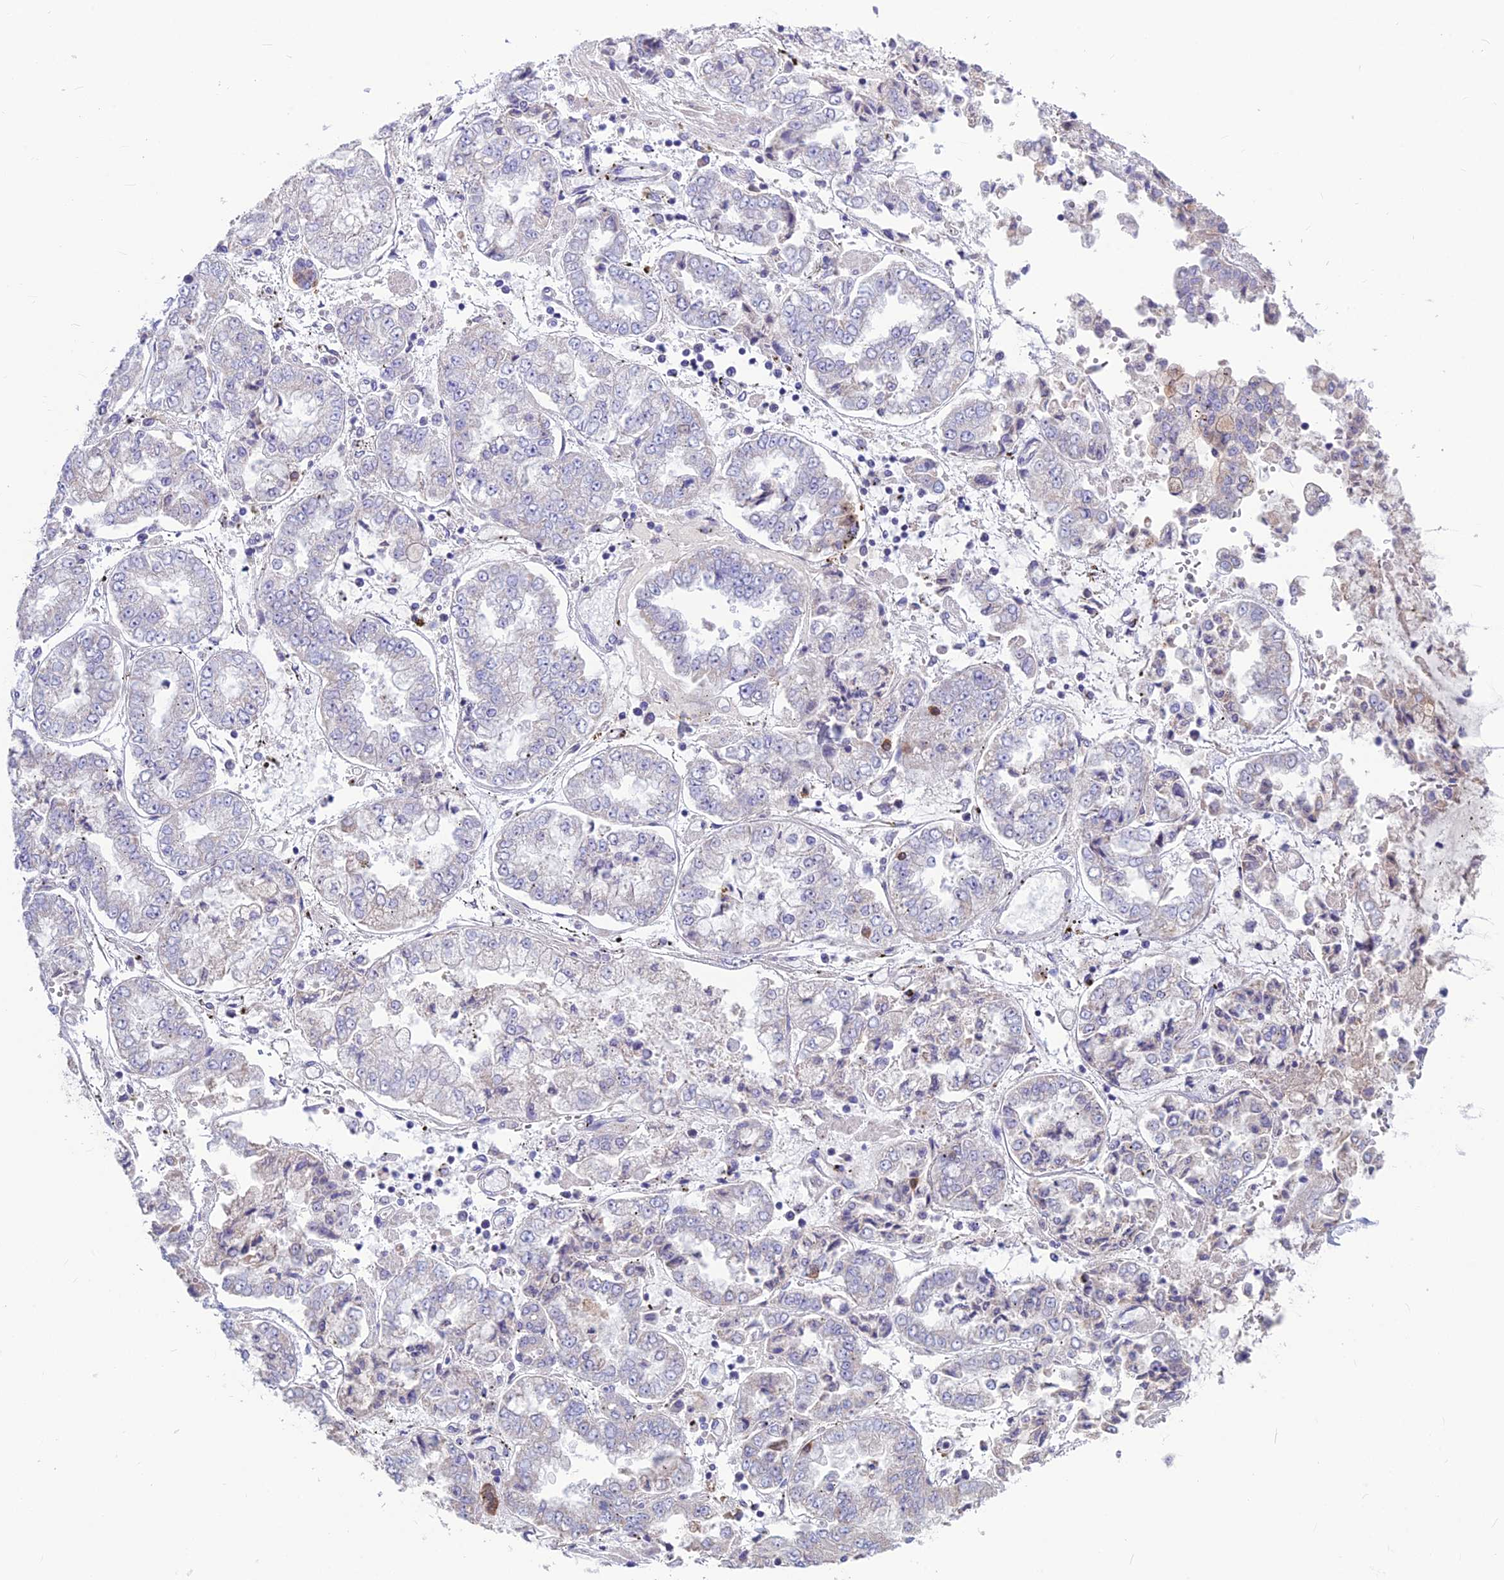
{"staining": {"intensity": "negative", "quantity": "none", "location": "none"}, "tissue": "stomach cancer", "cell_type": "Tumor cells", "image_type": "cancer", "snomed": [{"axis": "morphology", "description": "Adenocarcinoma, NOS"}, {"axis": "topography", "description": "Stomach"}], "caption": "An IHC micrograph of stomach adenocarcinoma is shown. There is no staining in tumor cells of stomach adenocarcinoma. (Immunohistochemistry, brightfield microscopy, high magnification).", "gene": "BHMT2", "patient": {"sex": "male", "age": 76}}